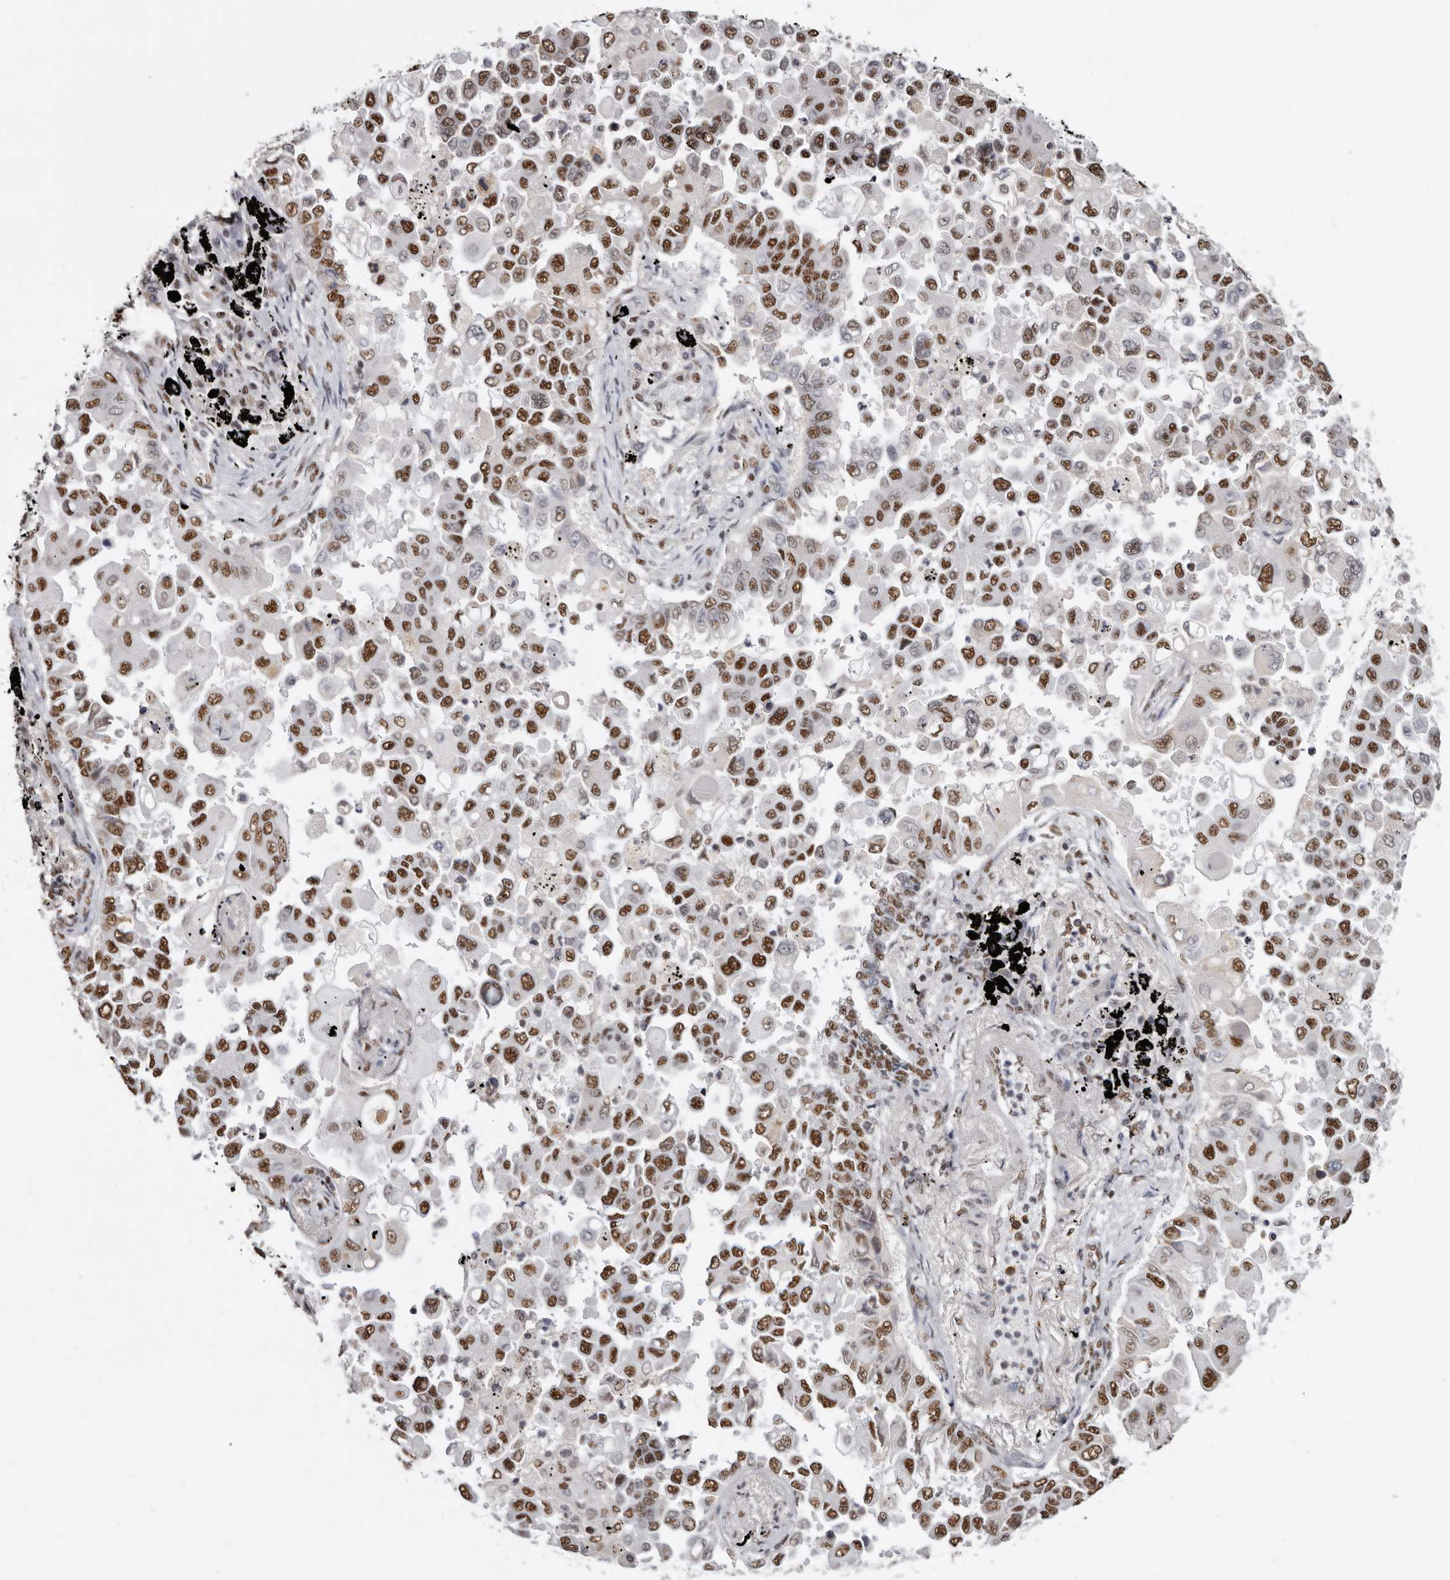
{"staining": {"intensity": "moderate", "quantity": ">75%", "location": "nuclear"}, "tissue": "lung cancer", "cell_type": "Tumor cells", "image_type": "cancer", "snomed": [{"axis": "morphology", "description": "Adenocarcinoma, NOS"}, {"axis": "topography", "description": "Lung"}], "caption": "This histopathology image displays immunohistochemistry (IHC) staining of lung cancer (adenocarcinoma), with medium moderate nuclear expression in approximately >75% of tumor cells.", "gene": "SCAF4", "patient": {"sex": "female", "age": 67}}